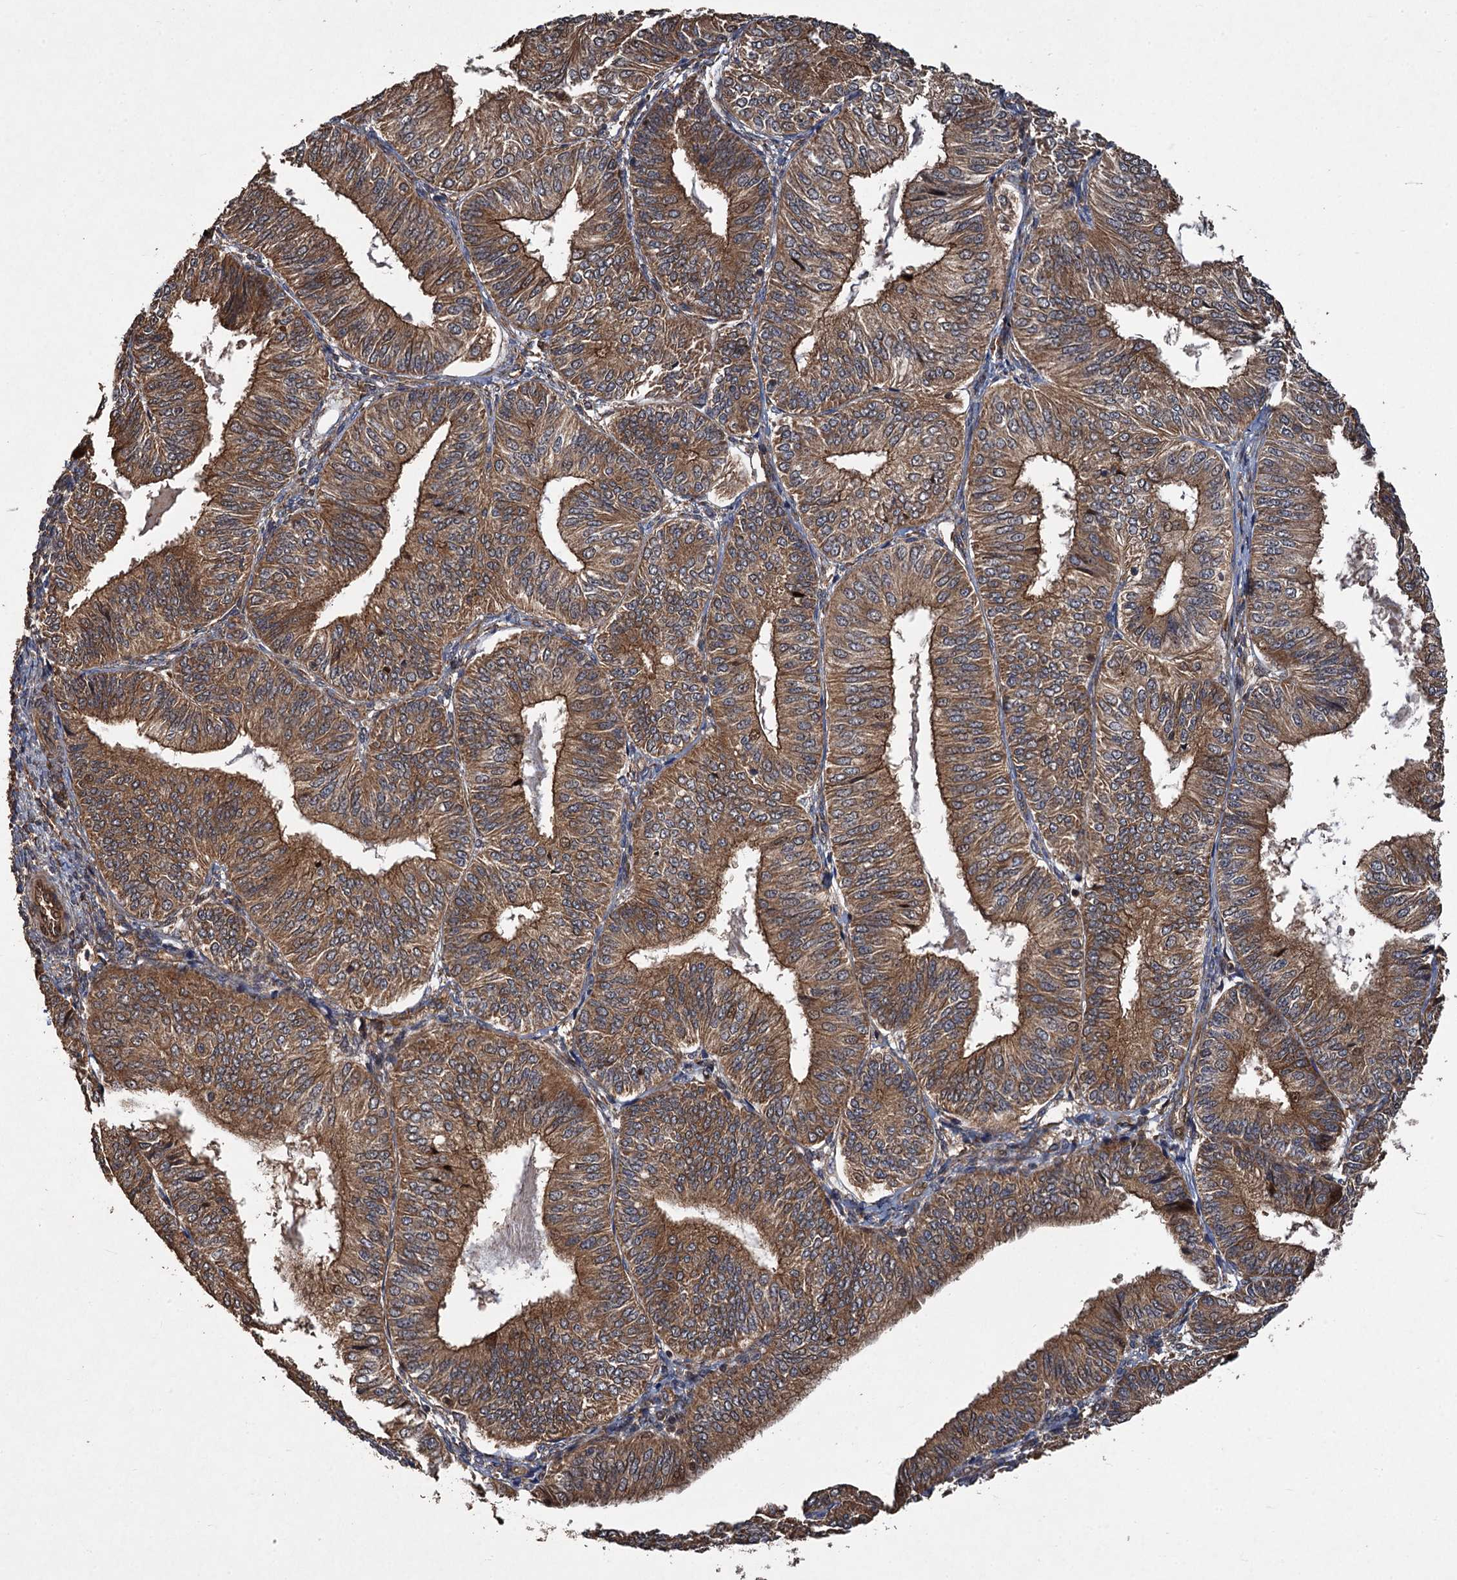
{"staining": {"intensity": "moderate", "quantity": ">75%", "location": "cytoplasmic/membranous"}, "tissue": "endometrial cancer", "cell_type": "Tumor cells", "image_type": "cancer", "snomed": [{"axis": "morphology", "description": "Adenocarcinoma, NOS"}, {"axis": "topography", "description": "Endometrium"}], "caption": "Immunohistochemical staining of endometrial adenocarcinoma exhibits medium levels of moderate cytoplasmic/membranous protein staining in approximately >75% of tumor cells.", "gene": "TMEM39B", "patient": {"sex": "female", "age": 58}}